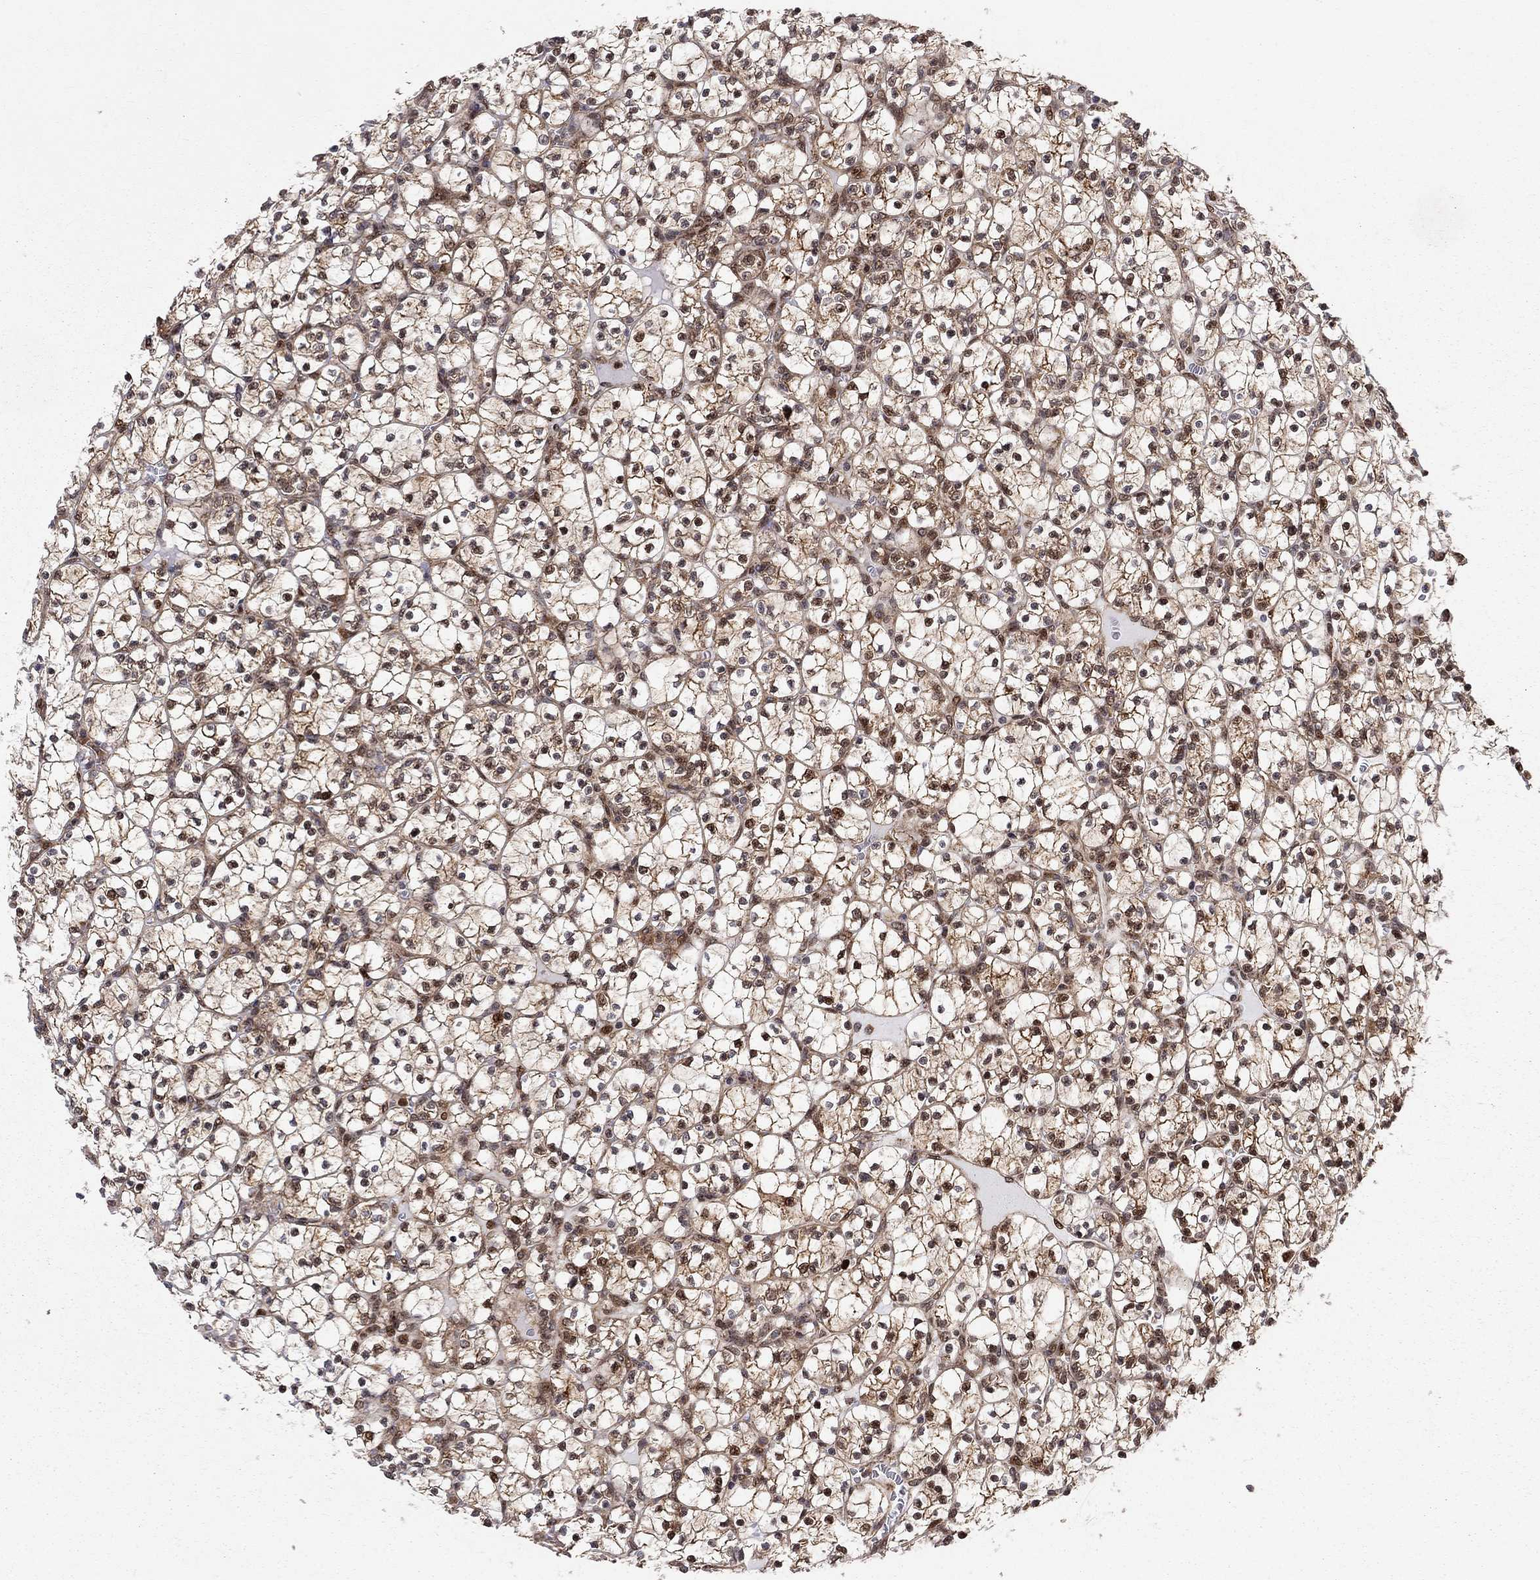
{"staining": {"intensity": "strong", "quantity": ">75%", "location": "cytoplasmic/membranous,nuclear"}, "tissue": "renal cancer", "cell_type": "Tumor cells", "image_type": "cancer", "snomed": [{"axis": "morphology", "description": "Adenocarcinoma, NOS"}, {"axis": "topography", "description": "Kidney"}], "caption": "An image of renal cancer (adenocarcinoma) stained for a protein reveals strong cytoplasmic/membranous and nuclear brown staining in tumor cells.", "gene": "ELOB", "patient": {"sex": "female", "age": 89}}